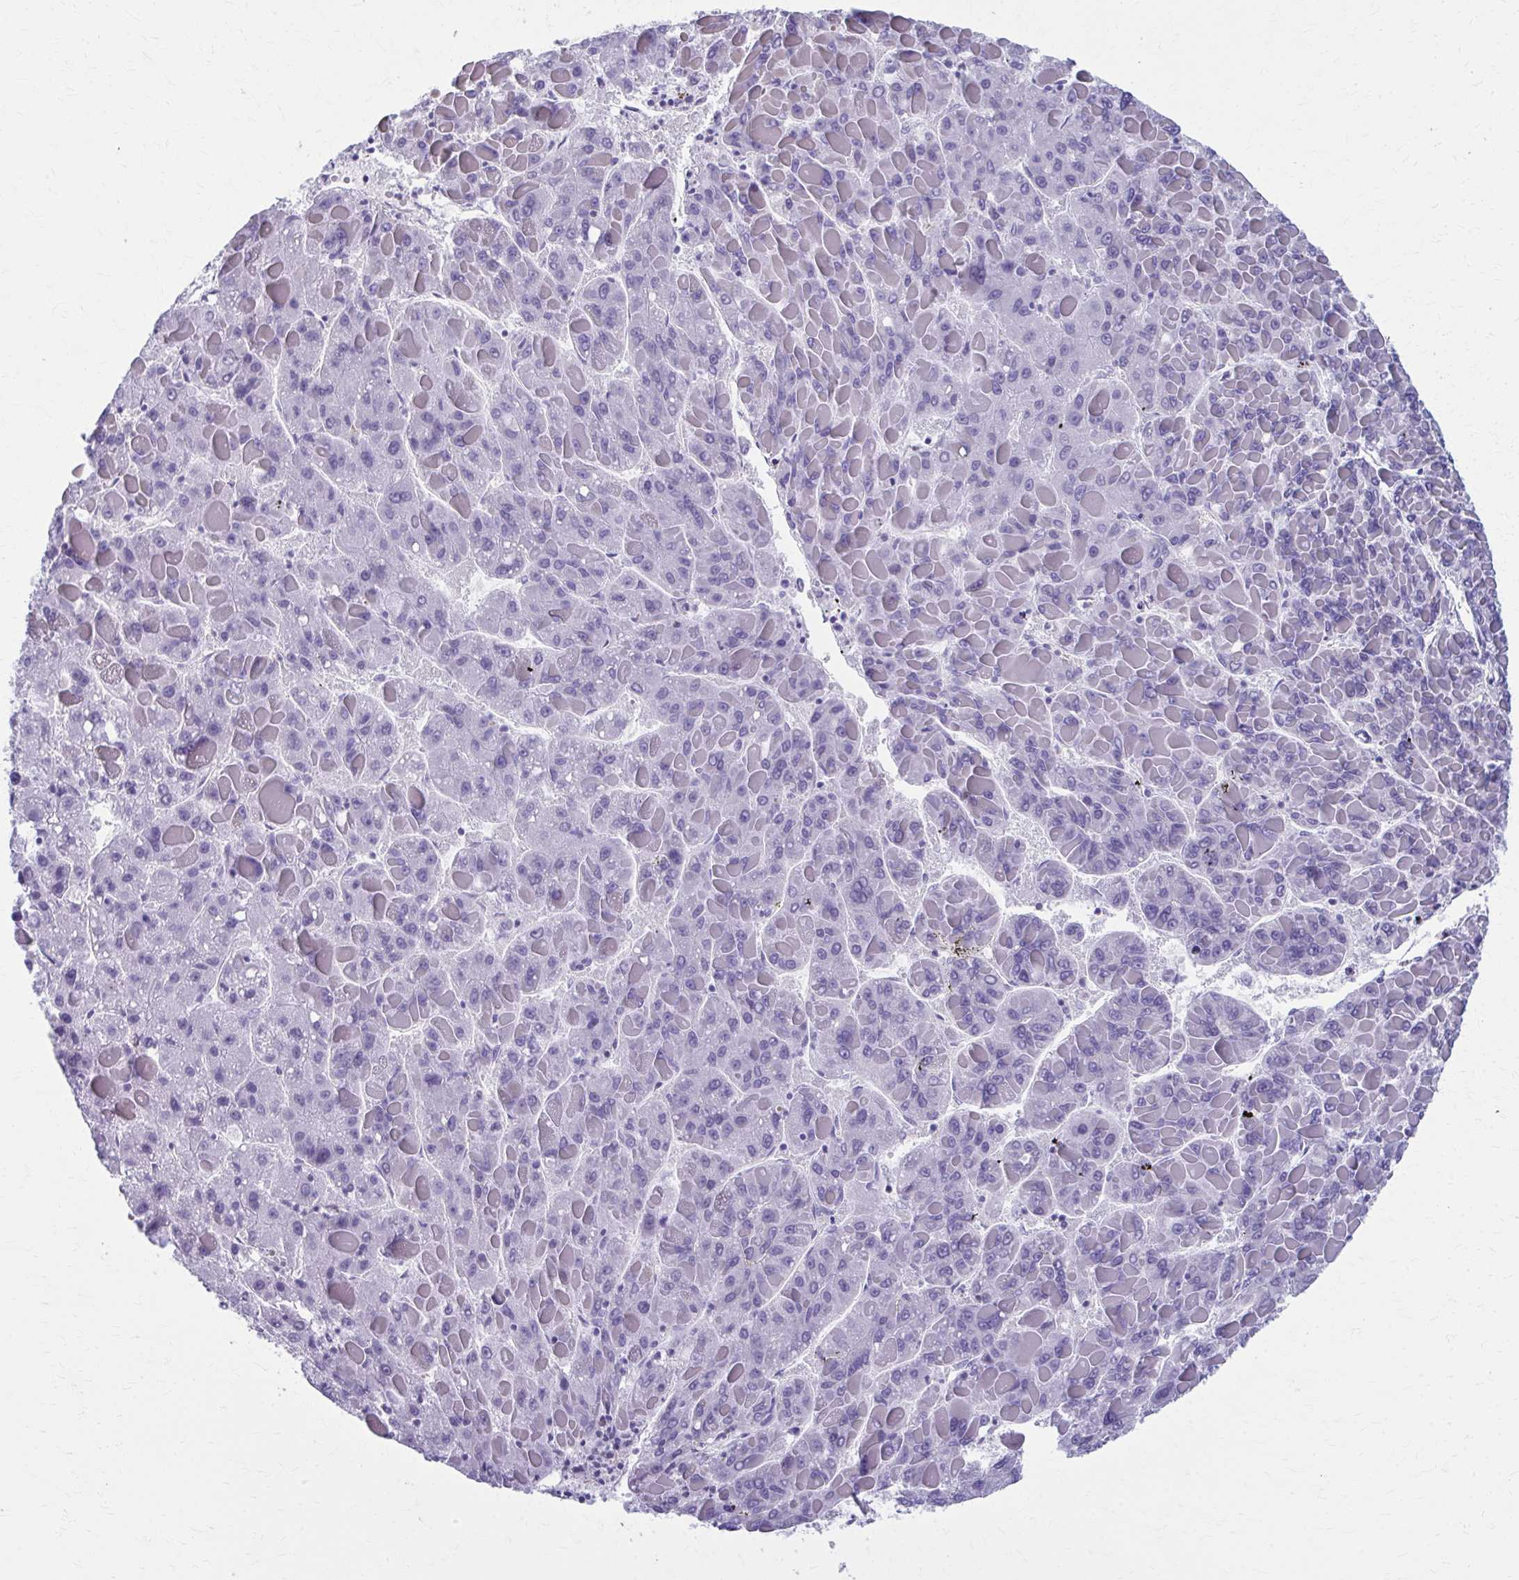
{"staining": {"intensity": "negative", "quantity": "none", "location": "none"}, "tissue": "liver cancer", "cell_type": "Tumor cells", "image_type": "cancer", "snomed": [{"axis": "morphology", "description": "Carcinoma, Hepatocellular, NOS"}, {"axis": "topography", "description": "Liver"}], "caption": "An IHC image of liver cancer is shown. There is no staining in tumor cells of liver cancer. (Immunohistochemistry (ihc), brightfield microscopy, high magnification).", "gene": "MPLKIP", "patient": {"sex": "female", "age": 82}}